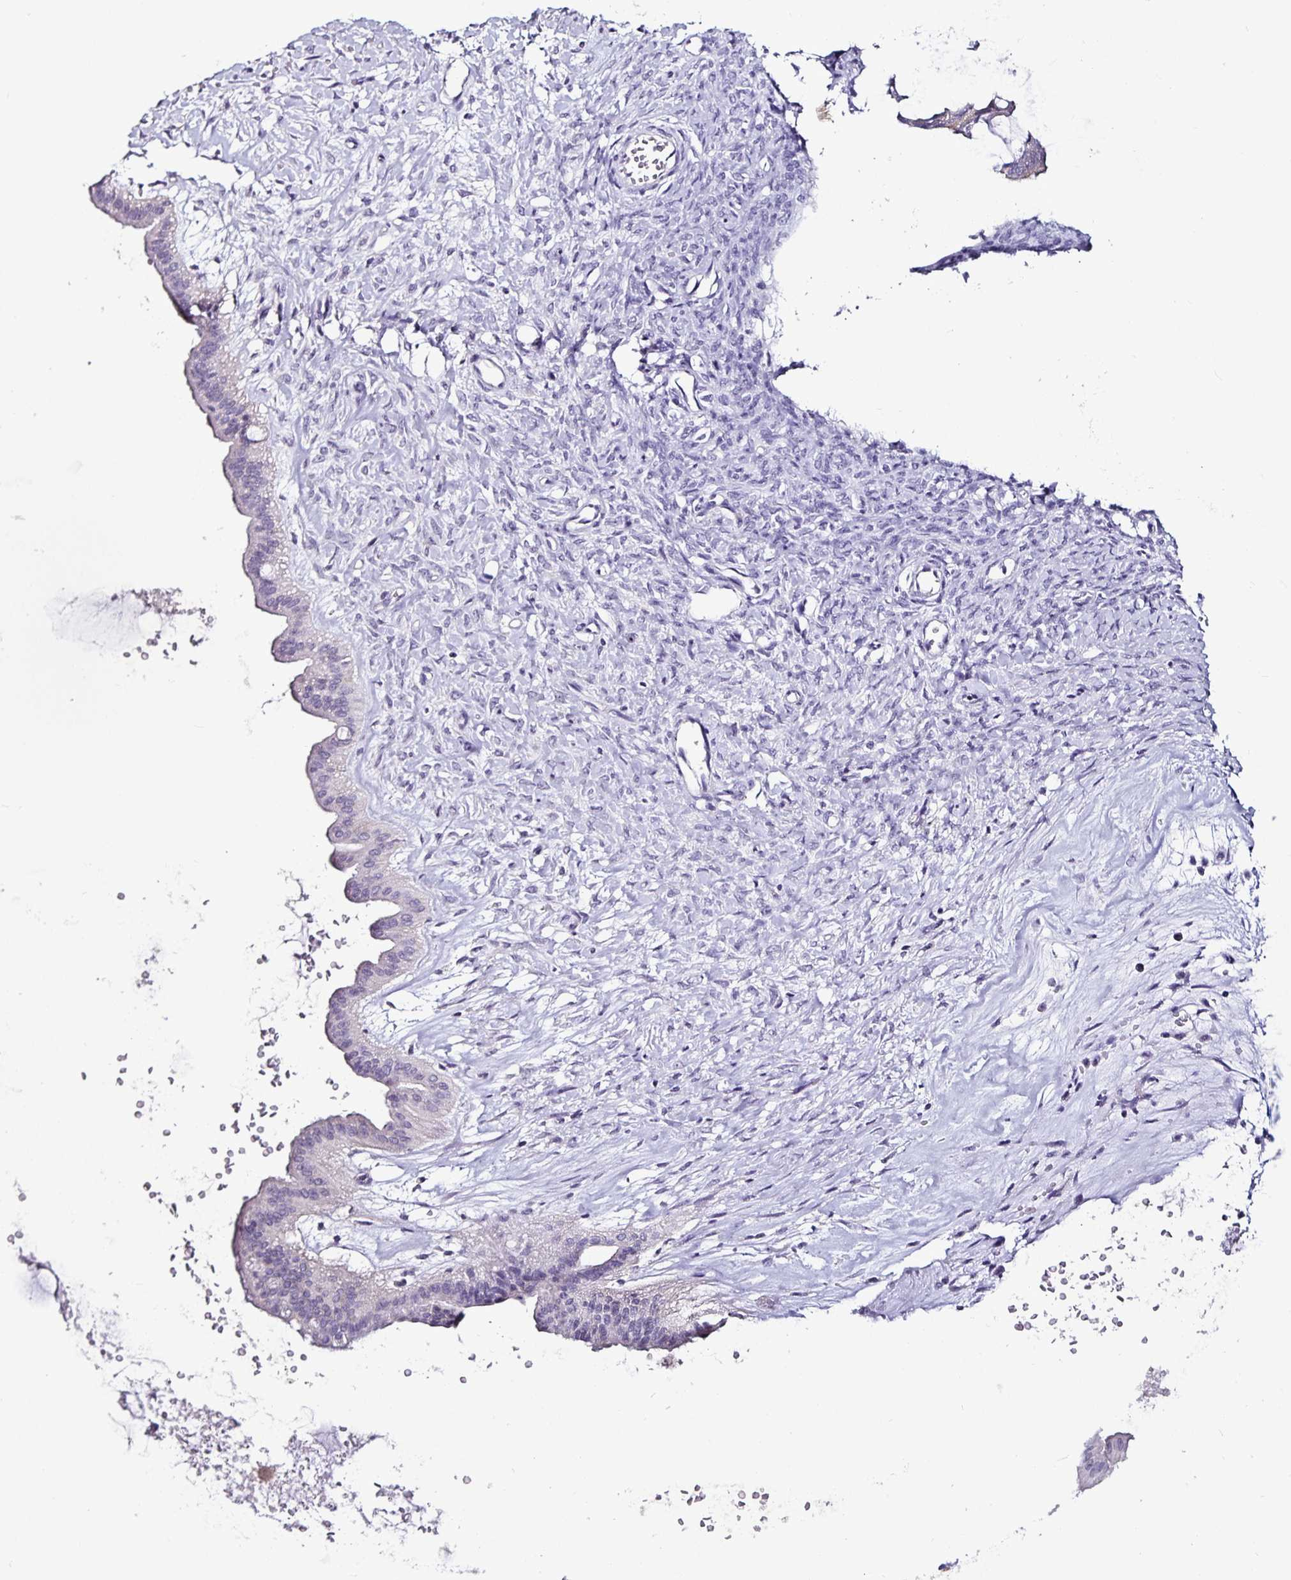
{"staining": {"intensity": "weak", "quantity": "<25%", "location": "cytoplasmic/membranous"}, "tissue": "ovarian cancer", "cell_type": "Tumor cells", "image_type": "cancer", "snomed": [{"axis": "morphology", "description": "Cystadenocarcinoma, mucinous, NOS"}, {"axis": "topography", "description": "Ovary"}], "caption": "A photomicrograph of human ovarian cancer (mucinous cystadenocarcinoma) is negative for staining in tumor cells.", "gene": "CA12", "patient": {"sex": "female", "age": 73}}